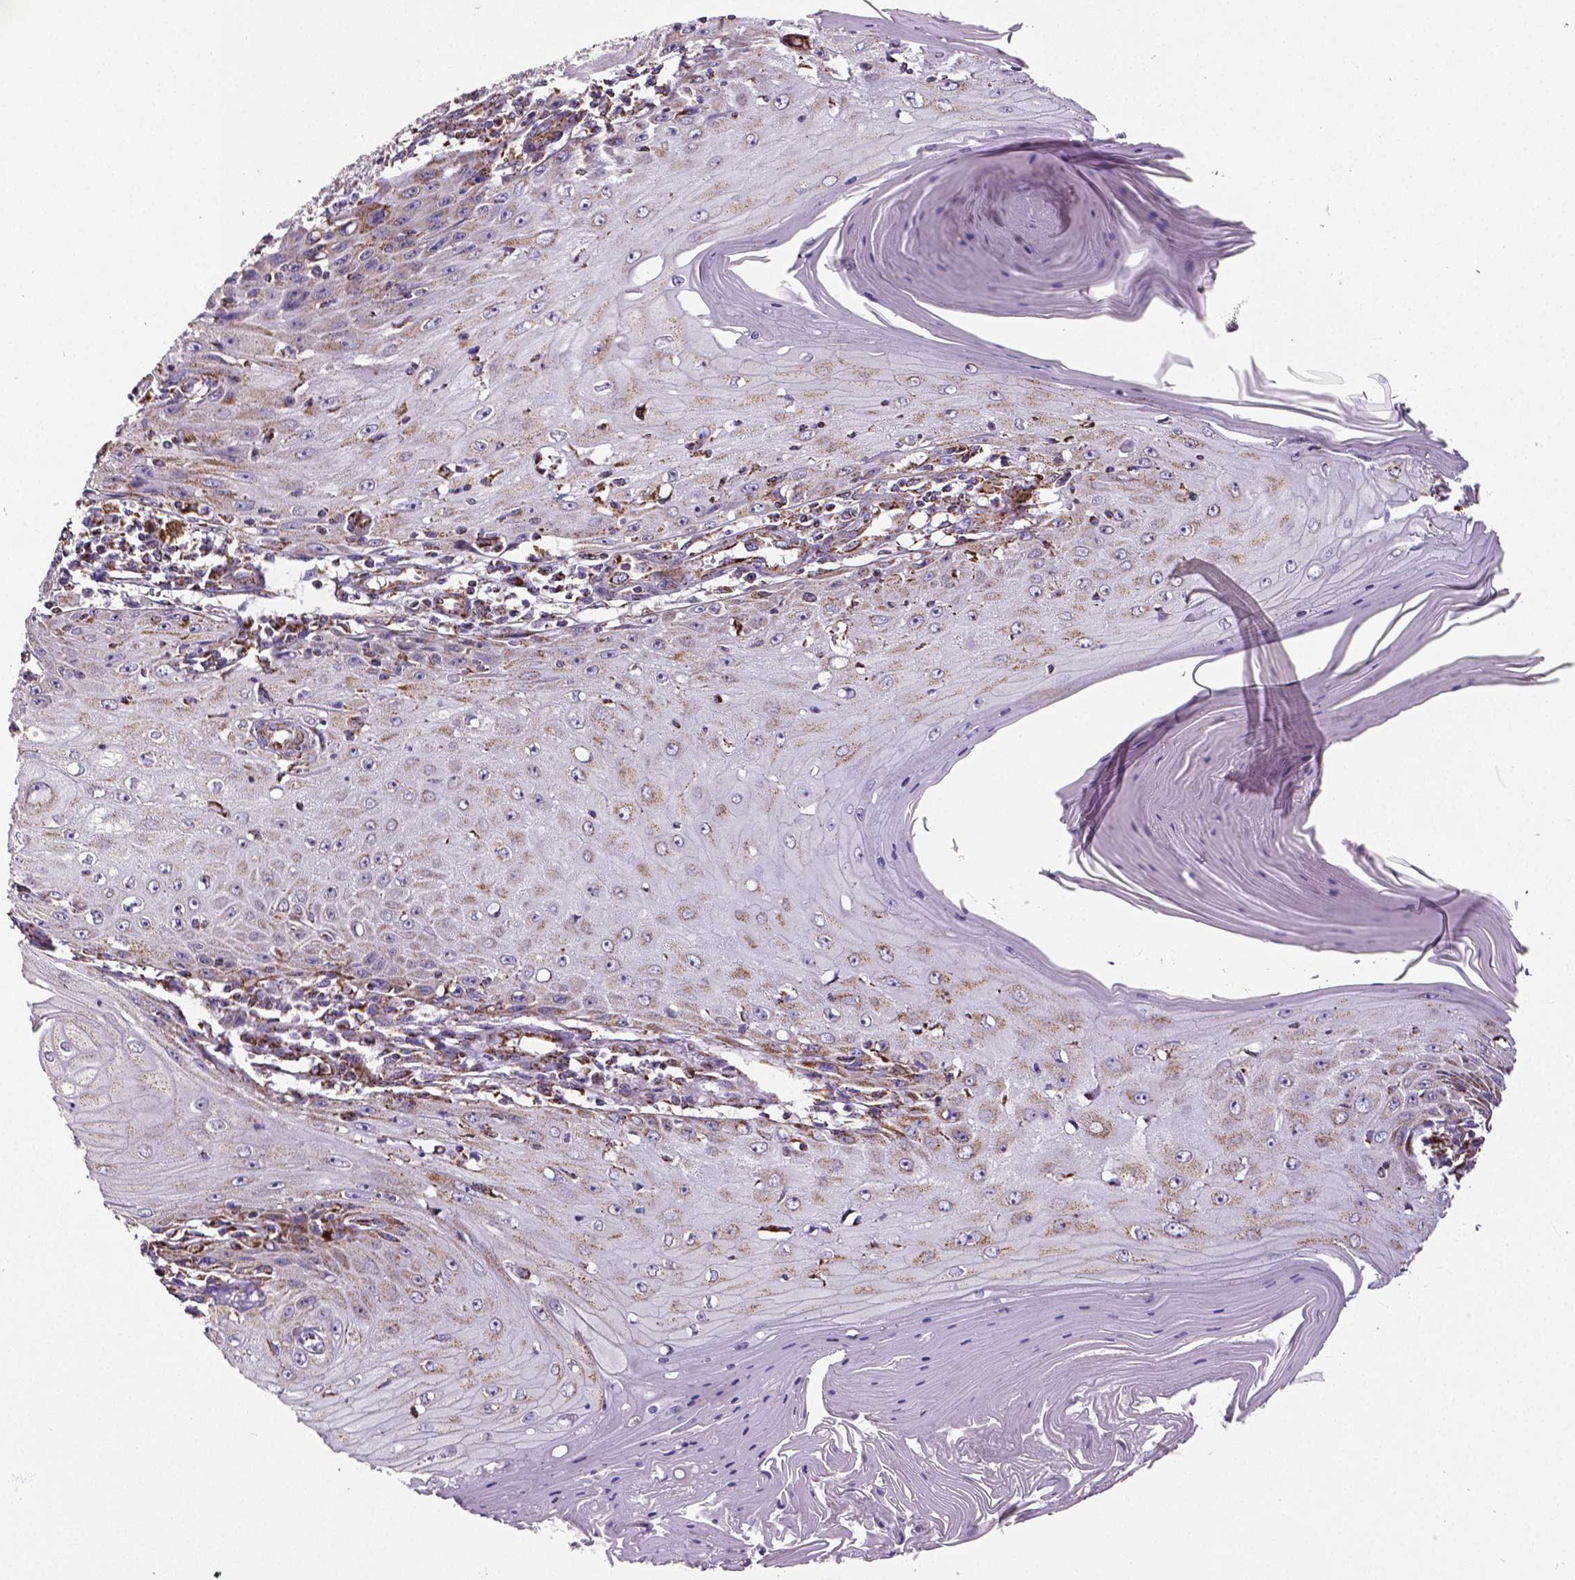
{"staining": {"intensity": "moderate", "quantity": ">75%", "location": "cytoplasmic/membranous"}, "tissue": "skin cancer", "cell_type": "Tumor cells", "image_type": "cancer", "snomed": [{"axis": "morphology", "description": "Squamous cell carcinoma, NOS"}, {"axis": "topography", "description": "Skin"}], "caption": "Immunohistochemistry (DAB (3,3'-diaminobenzidine)) staining of skin cancer reveals moderate cytoplasmic/membranous protein staining in about >75% of tumor cells. (DAB (3,3'-diaminobenzidine) IHC, brown staining for protein, blue staining for nuclei).", "gene": "MACC1", "patient": {"sex": "female", "age": 73}}